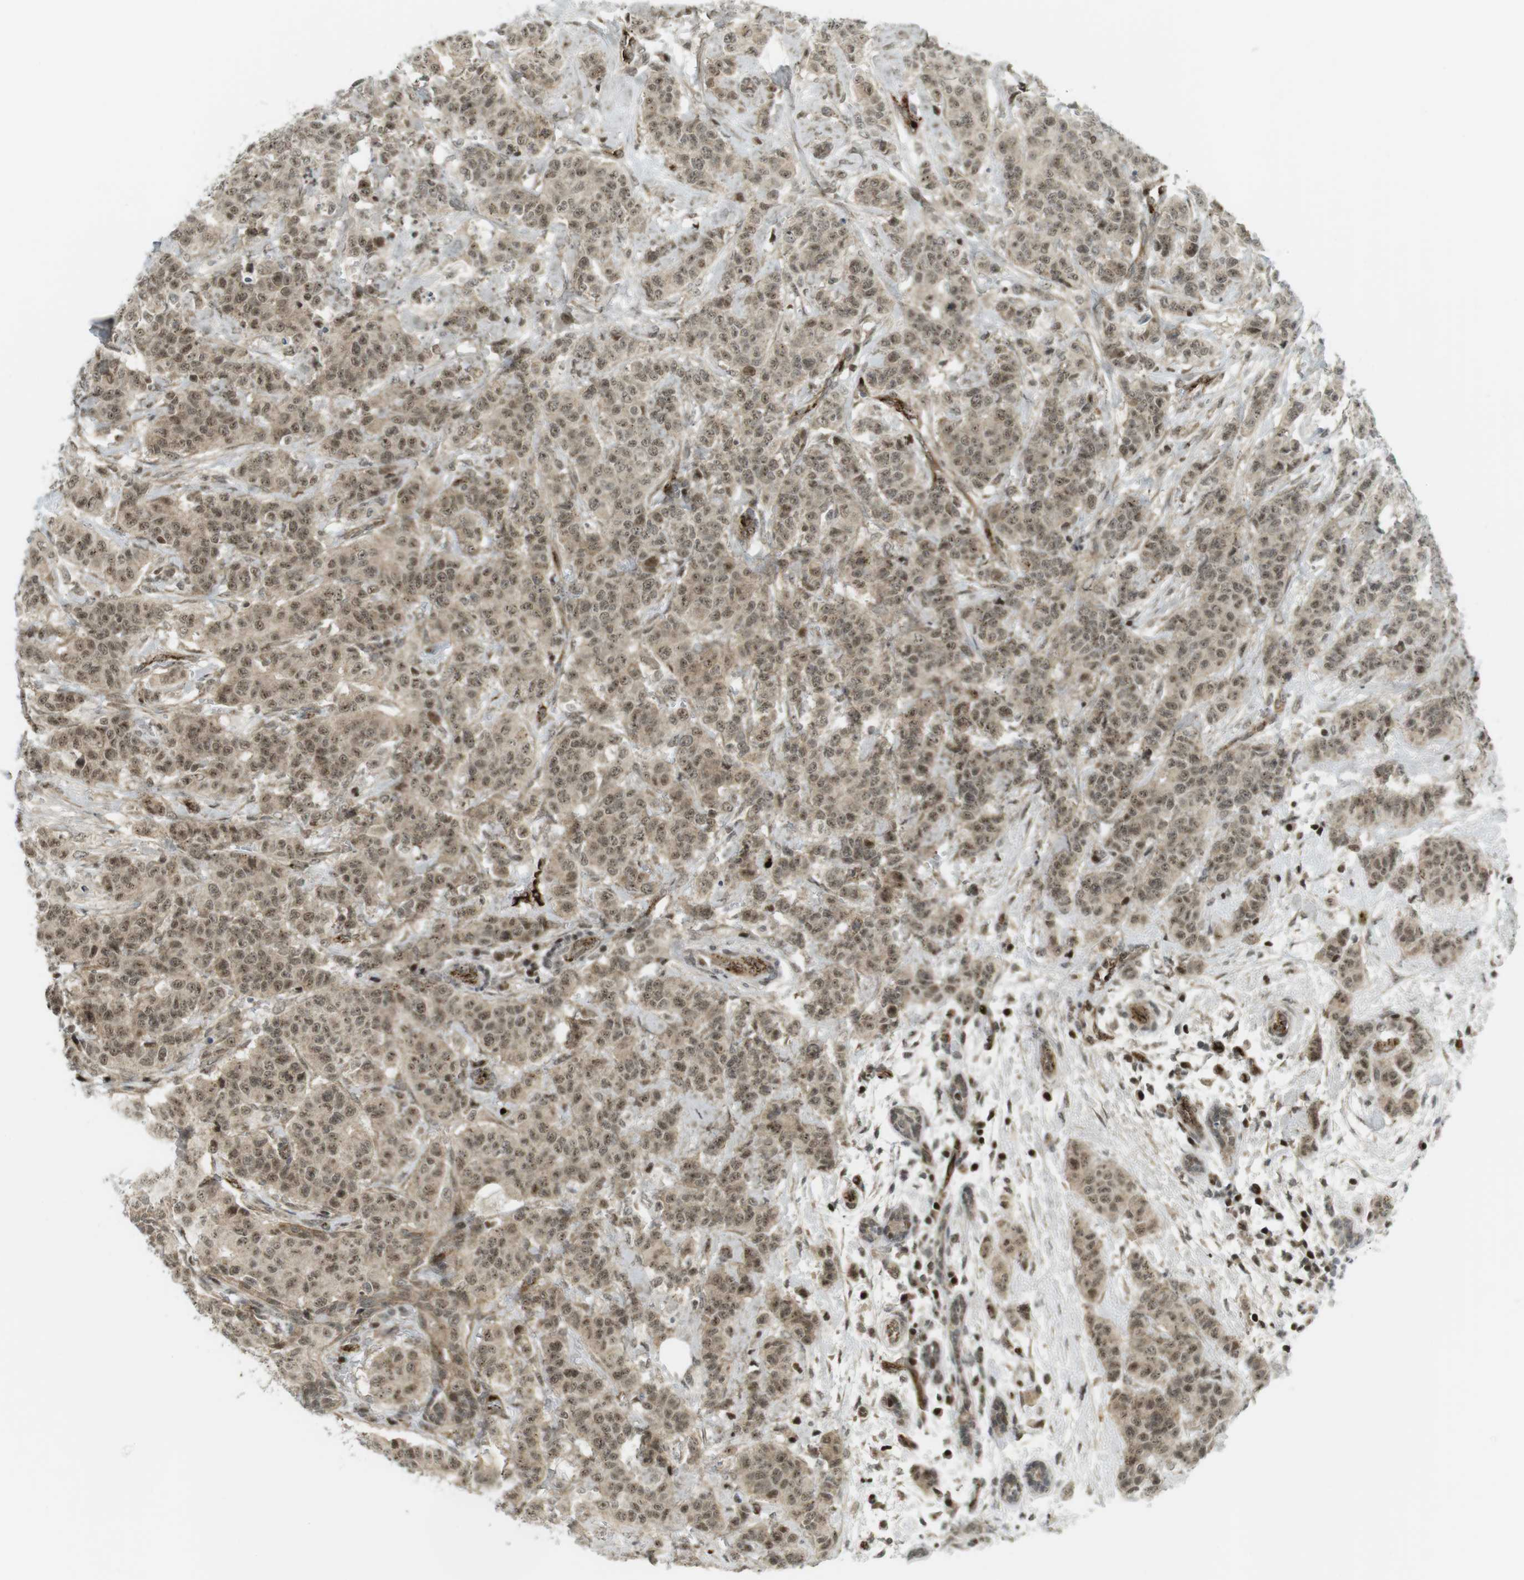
{"staining": {"intensity": "moderate", "quantity": ">75%", "location": "cytoplasmic/membranous,nuclear"}, "tissue": "breast cancer", "cell_type": "Tumor cells", "image_type": "cancer", "snomed": [{"axis": "morphology", "description": "Normal tissue, NOS"}, {"axis": "morphology", "description": "Duct carcinoma"}, {"axis": "topography", "description": "Breast"}], "caption": "An IHC histopathology image of neoplastic tissue is shown. Protein staining in brown shows moderate cytoplasmic/membranous and nuclear positivity in breast cancer (infiltrating ductal carcinoma) within tumor cells.", "gene": "PPP1R13B", "patient": {"sex": "female", "age": 40}}